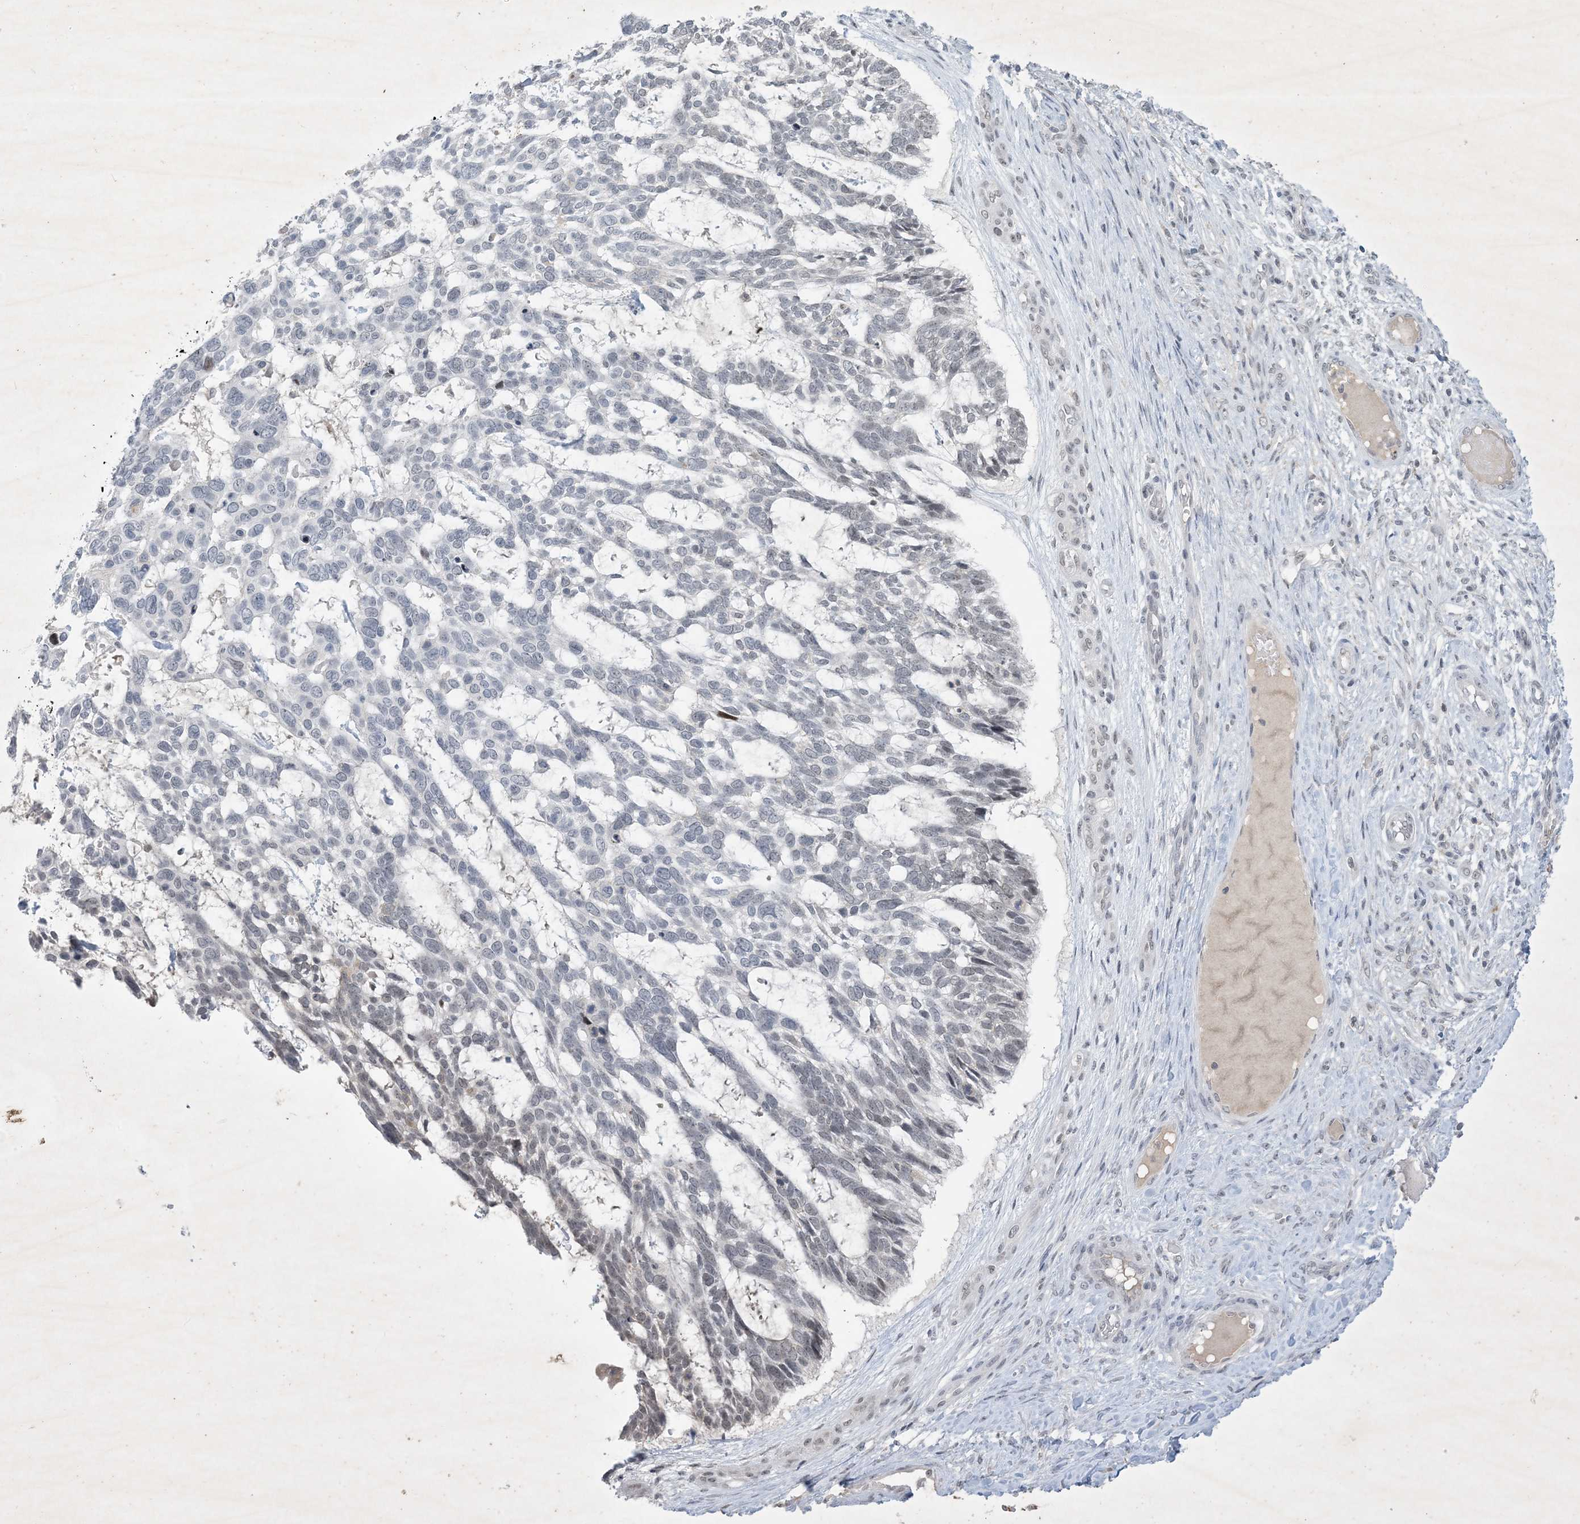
{"staining": {"intensity": "weak", "quantity": "<25%", "location": "nuclear"}, "tissue": "skin cancer", "cell_type": "Tumor cells", "image_type": "cancer", "snomed": [{"axis": "morphology", "description": "Basal cell carcinoma"}, {"axis": "topography", "description": "Skin"}], "caption": "Immunohistochemistry (IHC) of human basal cell carcinoma (skin) shows no positivity in tumor cells. (DAB IHC with hematoxylin counter stain).", "gene": "ZNF674", "patient": {"sex": "male", "age": 88}}